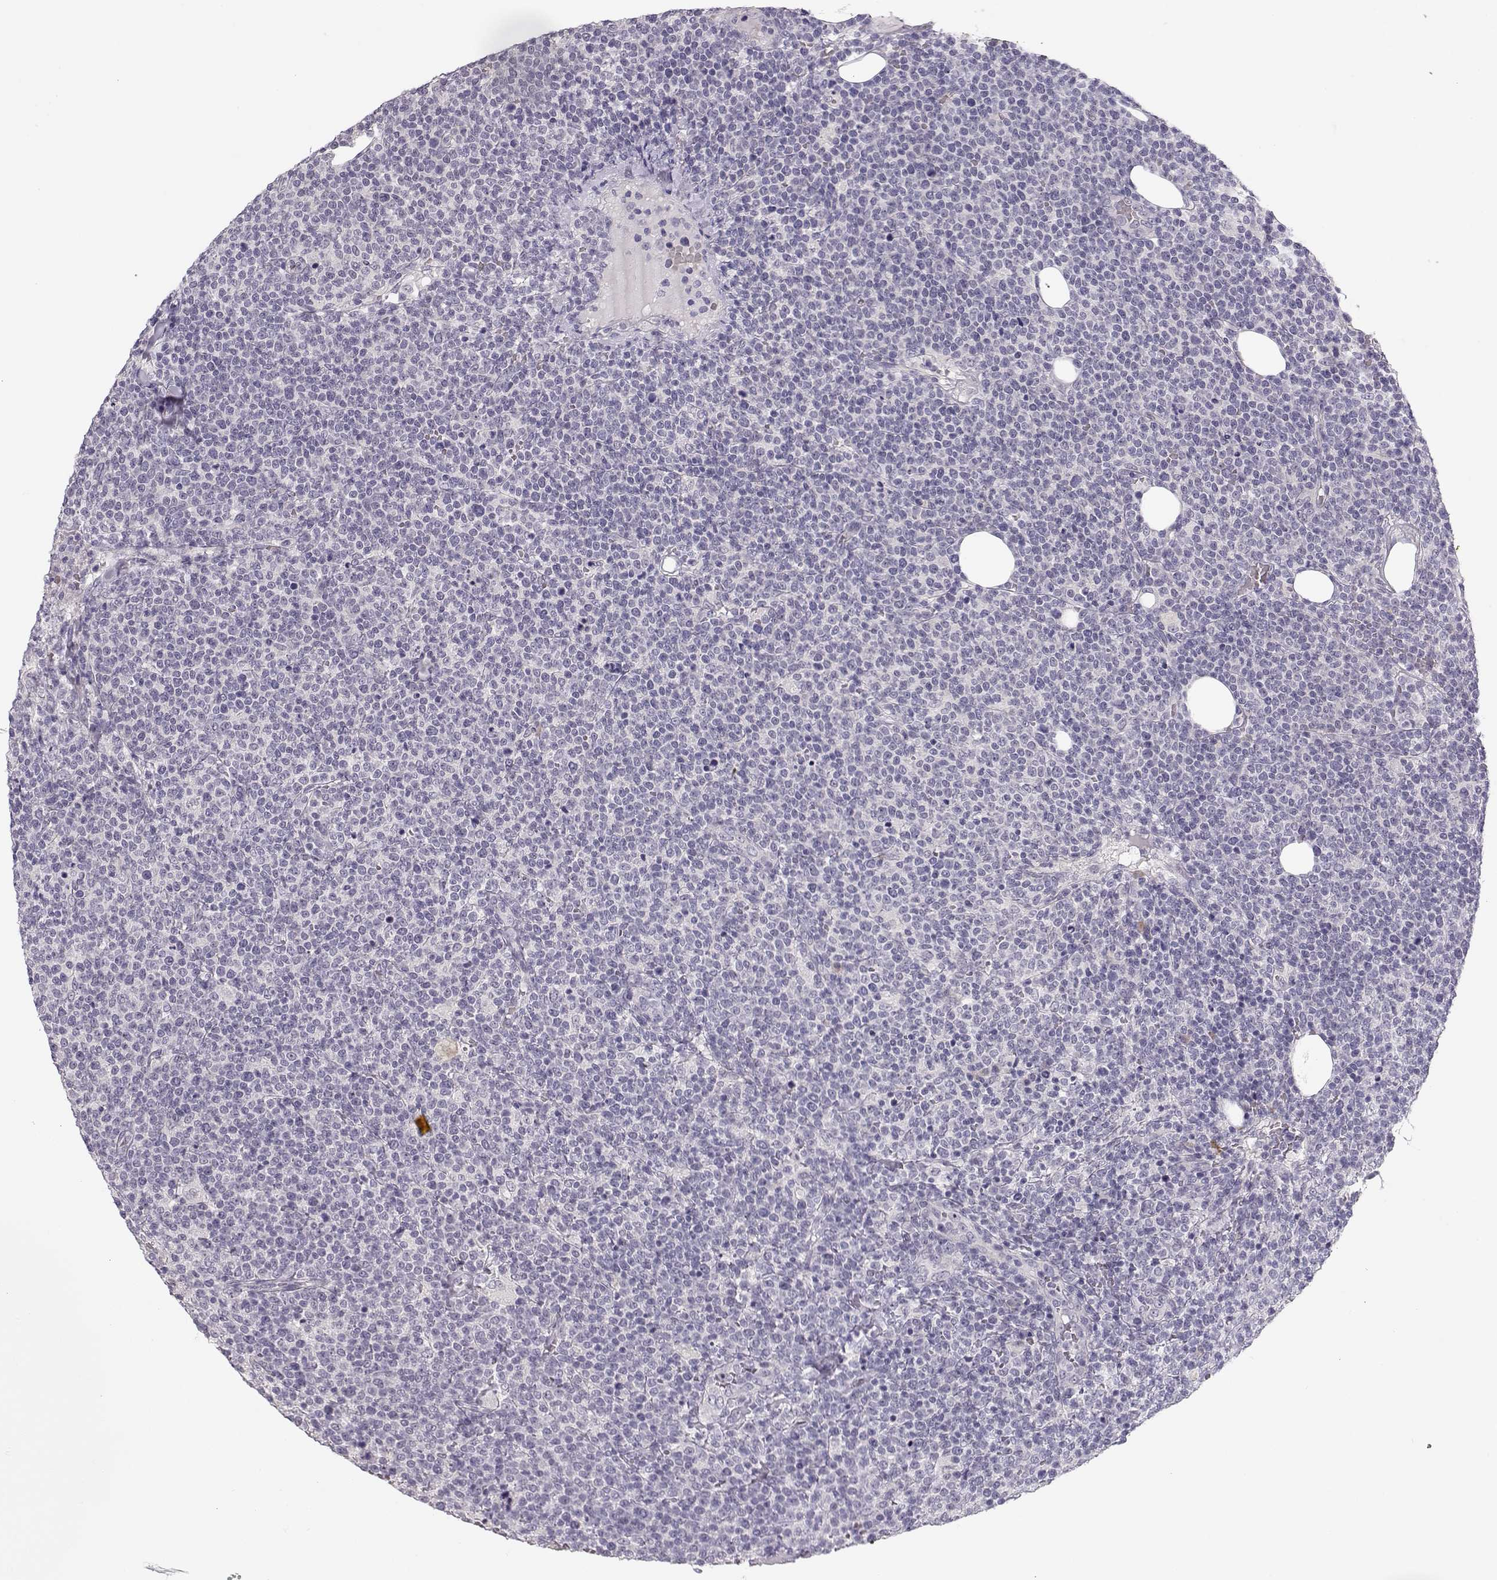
{"staining": {"intensity": "negative", "quantity": "none", "location": "none"}, "tissue": "lymphoma", "cell_type": "Tumor cells", "image_type": "cancer", "snomed": [{"axis": "morphology", "description": "Malignant lymphoma, non-Hodgkin's type, High grade"}, {"axis": "topography", "description": "Lymph node"}], "caption": "This micrograph is of lymphoma stained with IHC to label a protein in brown with the nuclei are counter-stained blue. There is no expression in tumor cells.", "gene": "TTC26", "patient": {"sex": "male", "age": 61}}